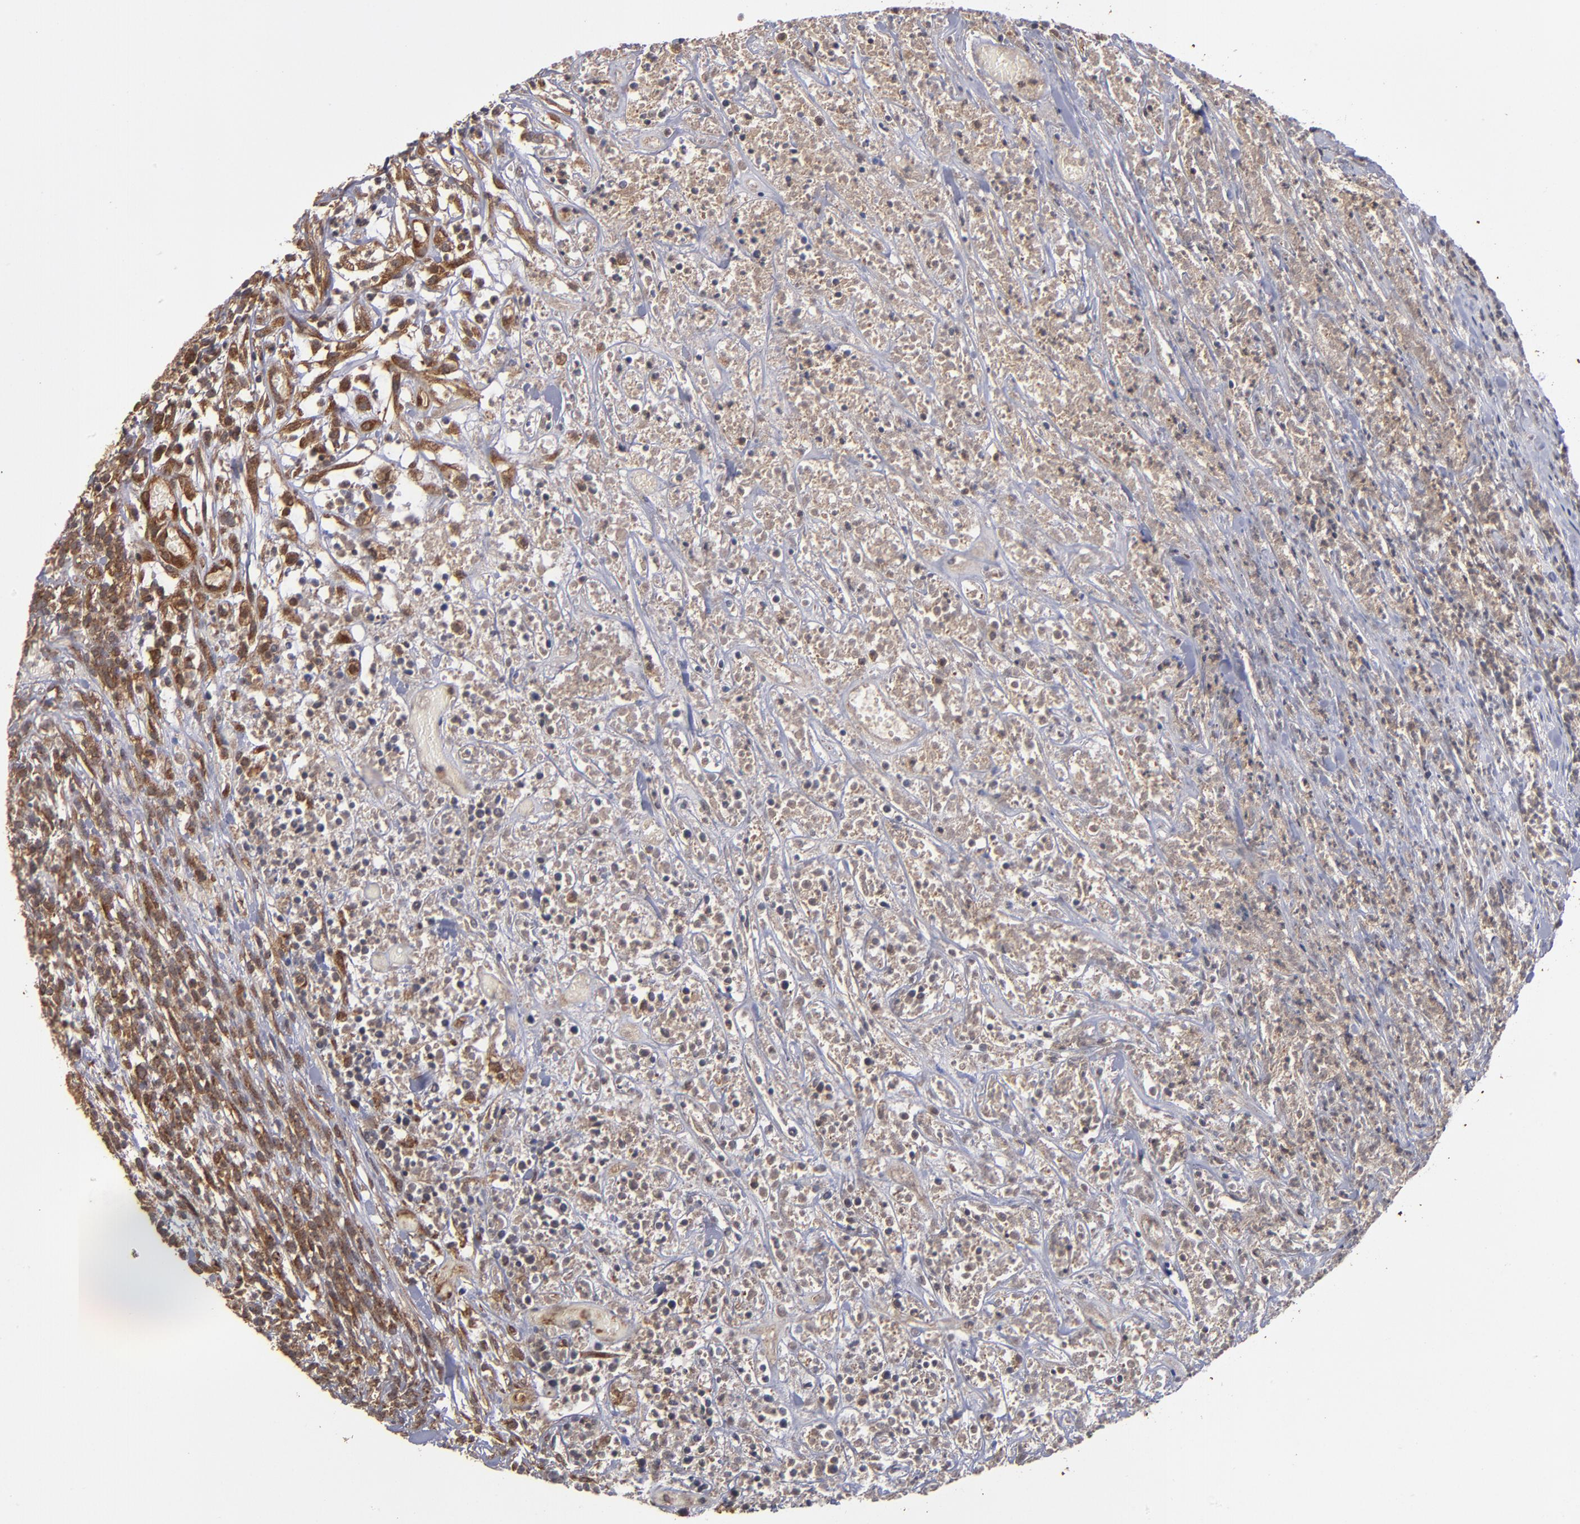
{"staining": {"intensity": "moderate", "quantity": "25%-75%", "location": "cytoplasmic/membranous"}, "tissue": "lymphoma", "cell_type": "Tumor cells", "image_type": "cancer", "snomed": [{"axis": "morphology", "description": "Malignant lymphoma, non-Hodgkin's type, High grade"}, {"axis": "topography", "description": "Lymph node"}], "caption": "This photomicrograph demonstrates immunohistochemistry staining of lymphoma, with medium moderate cytoplasmic/membranous positivity in approximately 25%-75% of tumor cells.", "gene": "BDKRB1", "patient": {"sex": "female", "age": 73}}